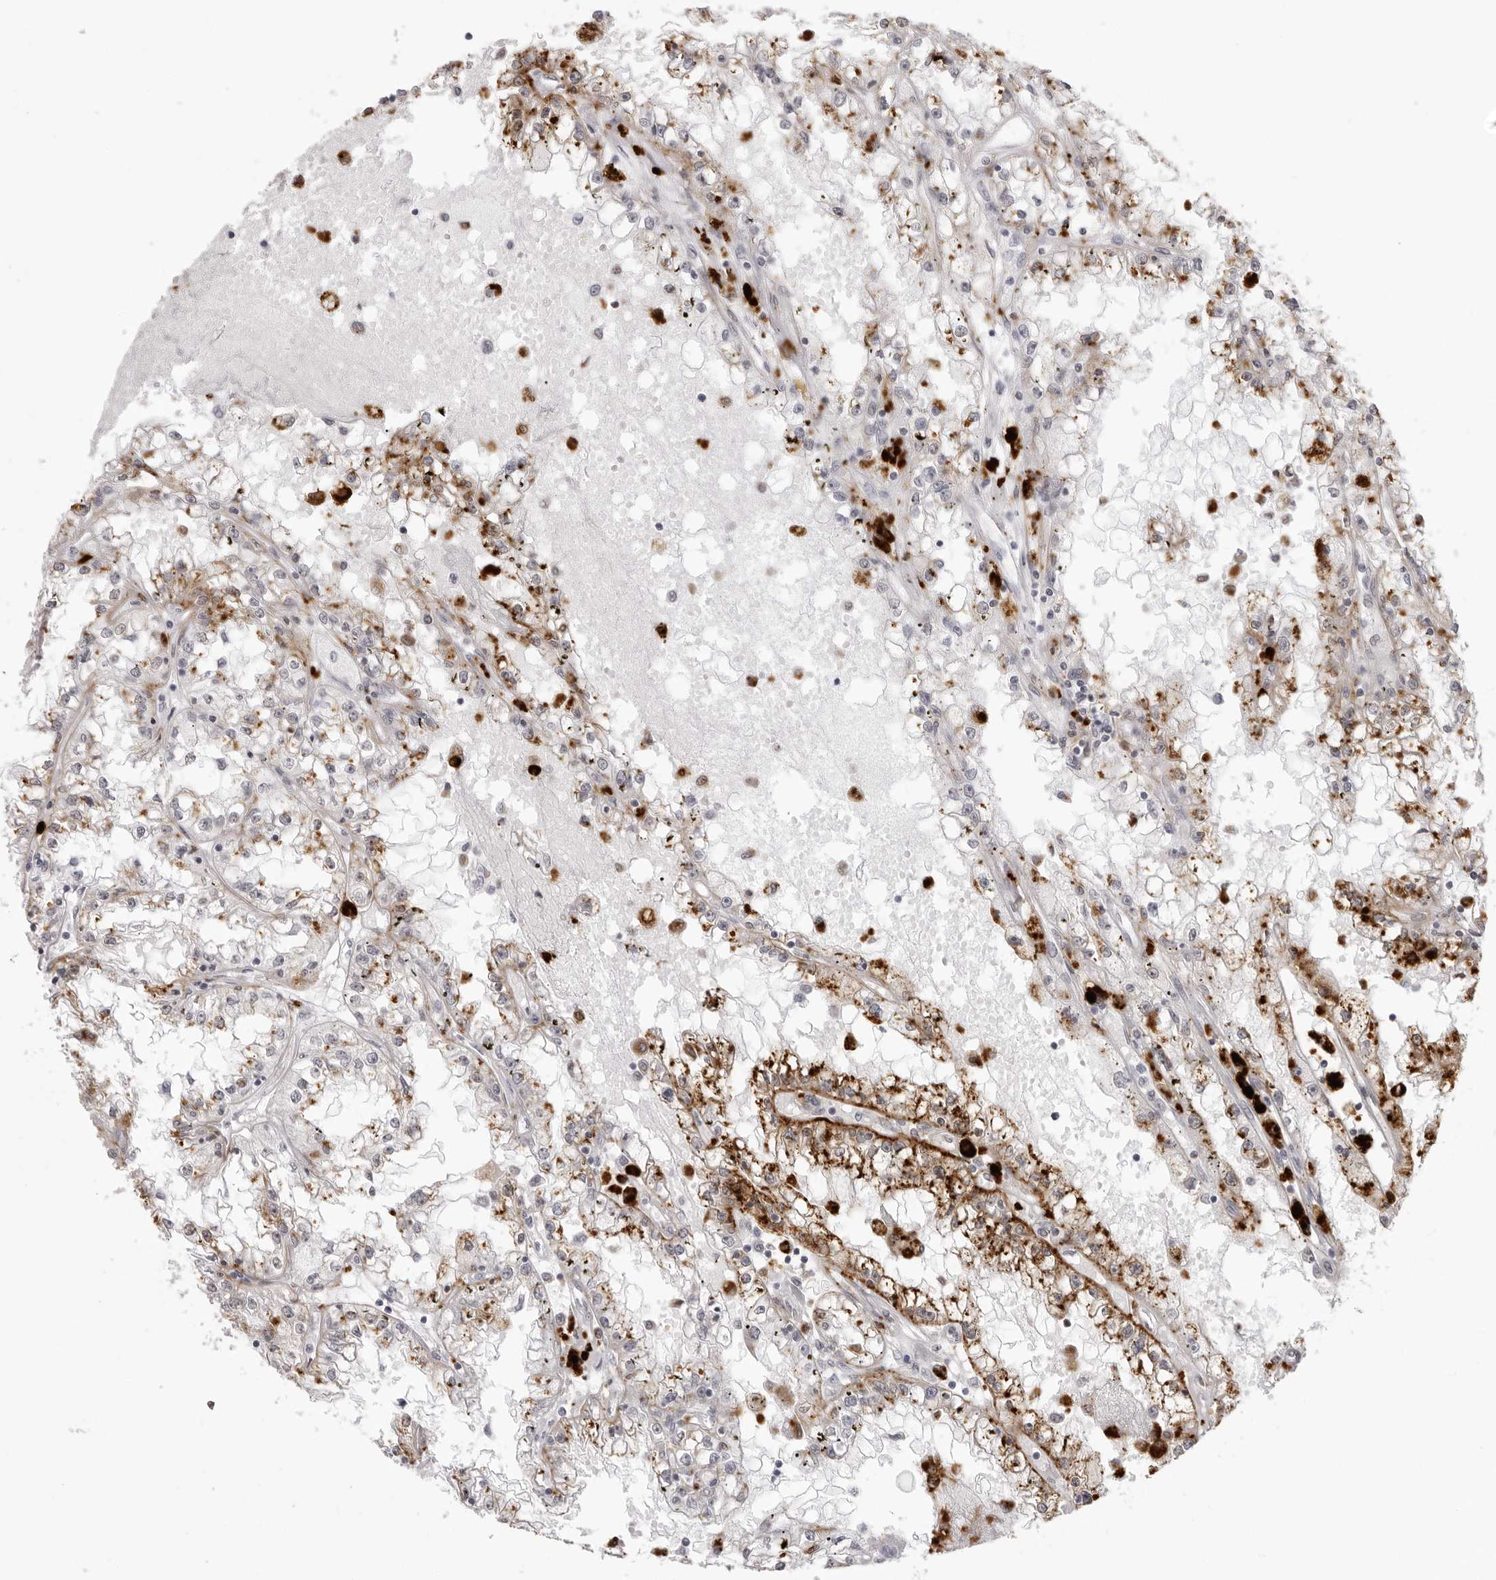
{"staining": {"intensity": "moderate", "quantity": "25%-75%", "location": "cytoplasmic/membranous"}, "tissue": "renal cancer", "cell_type": "Tumor cells", "image_type": "cancer", "snomed": [{"axis": "morphology", "description": "Adenocarcinoma, NOS"}, {"axis": "topography", "description": "Kidney"}], "caption": "A histopathology image showing moderate cytoplasmic/membranous positivity in about 25%-75% of tumor cells in adenocarcinoma (renal), as visualized by brown immunohistochemical staining.", "gene": "IL25", "patient": {"sex": "male", "age": 56}}